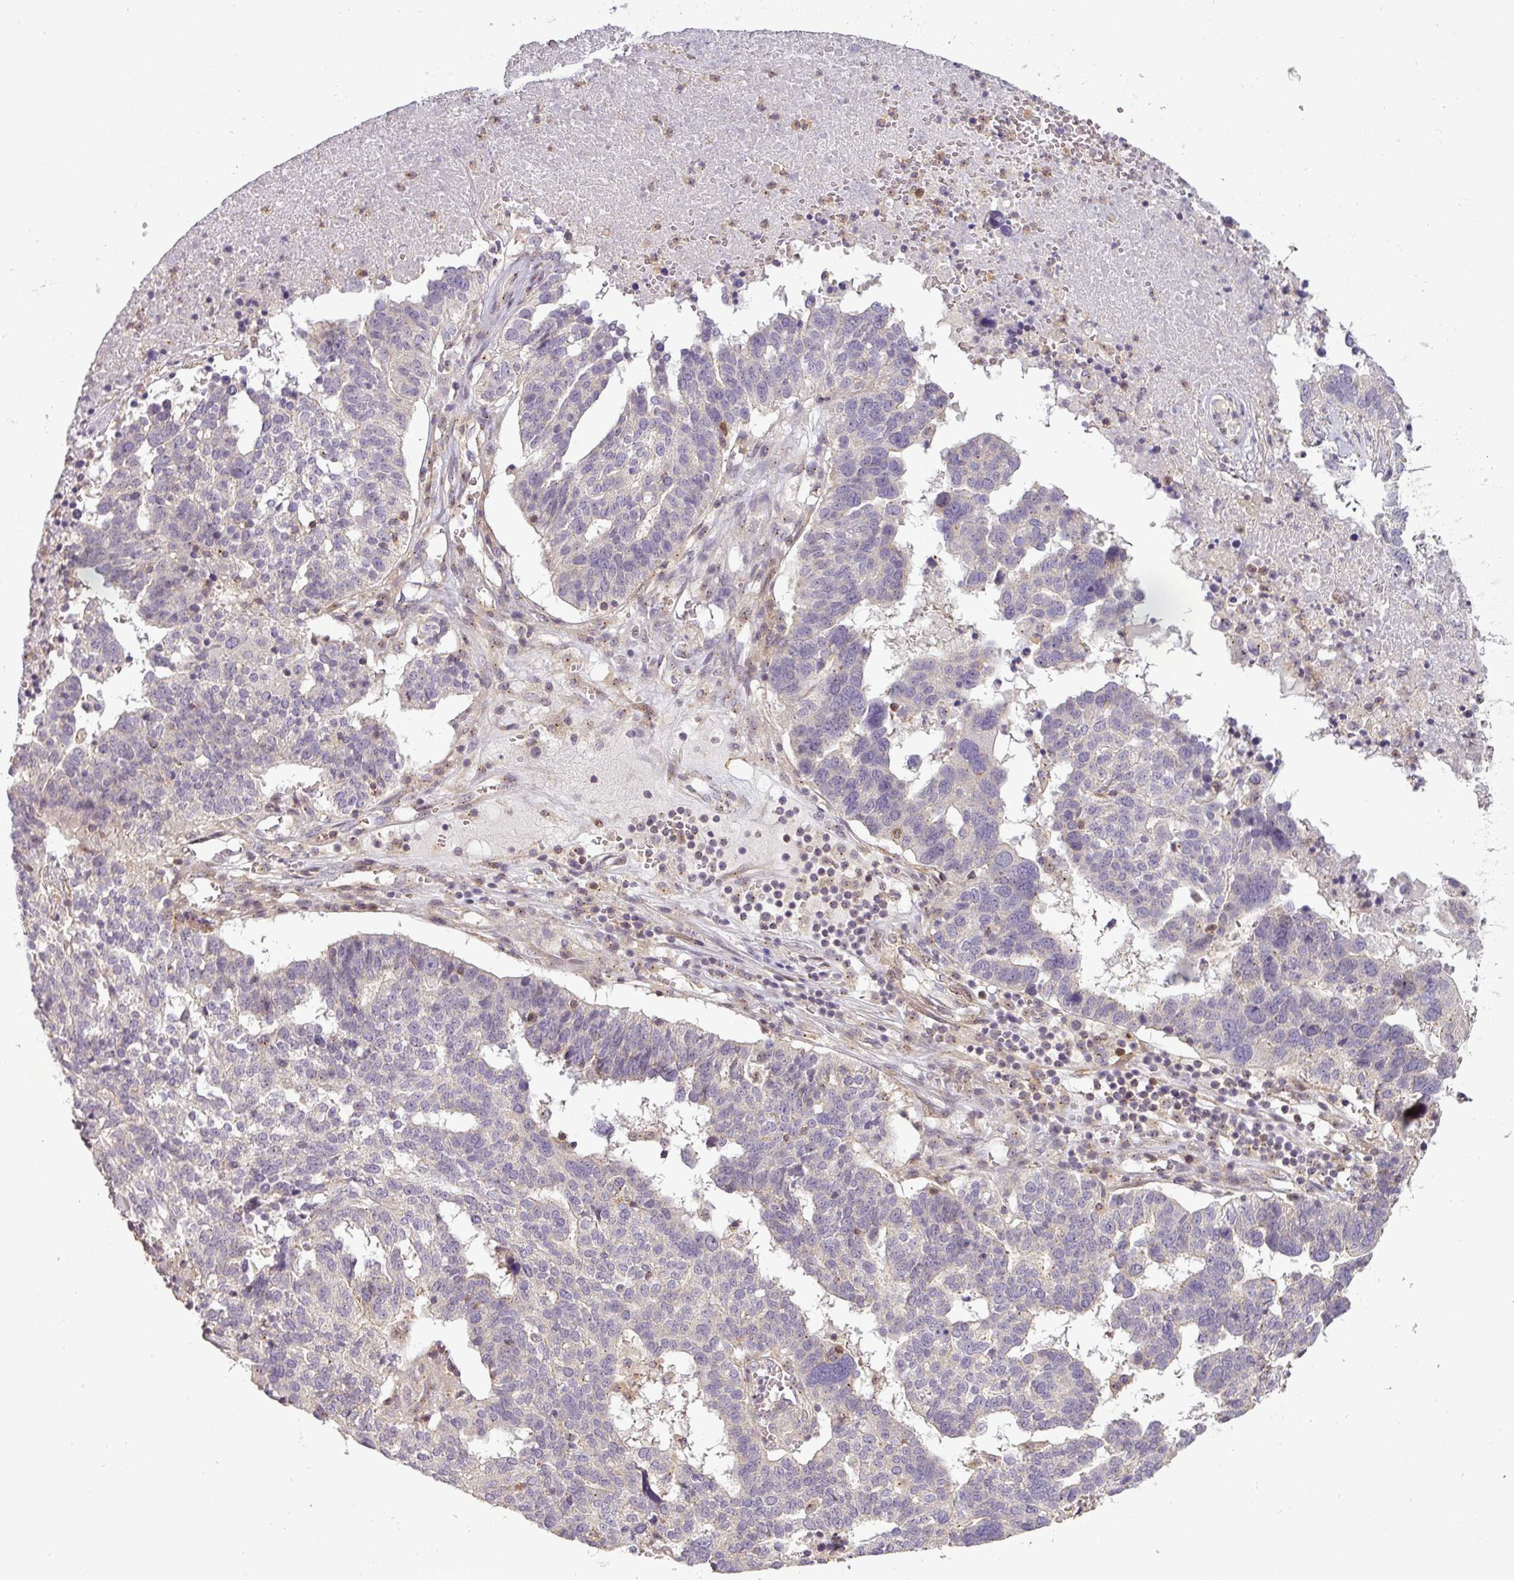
{"staining": {"intensity": "negative", "quantity": "none", "location": "none"}, "tissue": "ovarian cancer", "cell_type": "Tumor cells", "image_type": "cancer", "snomed": [{"axis": "morphology", "description": "Cystadenocarcinoma, serous, NOS"}, {"axis": "topography", "description": "Ovary"}], "caption": "The IHC micrograph has no significant staining in tumor cells of ovarian cancer tissue. The staining is performed using DAB (3,3'-diaminobenzidine) brown chromogen with nuclei counter-stained in using hematoxylin.", "gene": "NIN", "patient": {"sex": "female", "age": 59}}